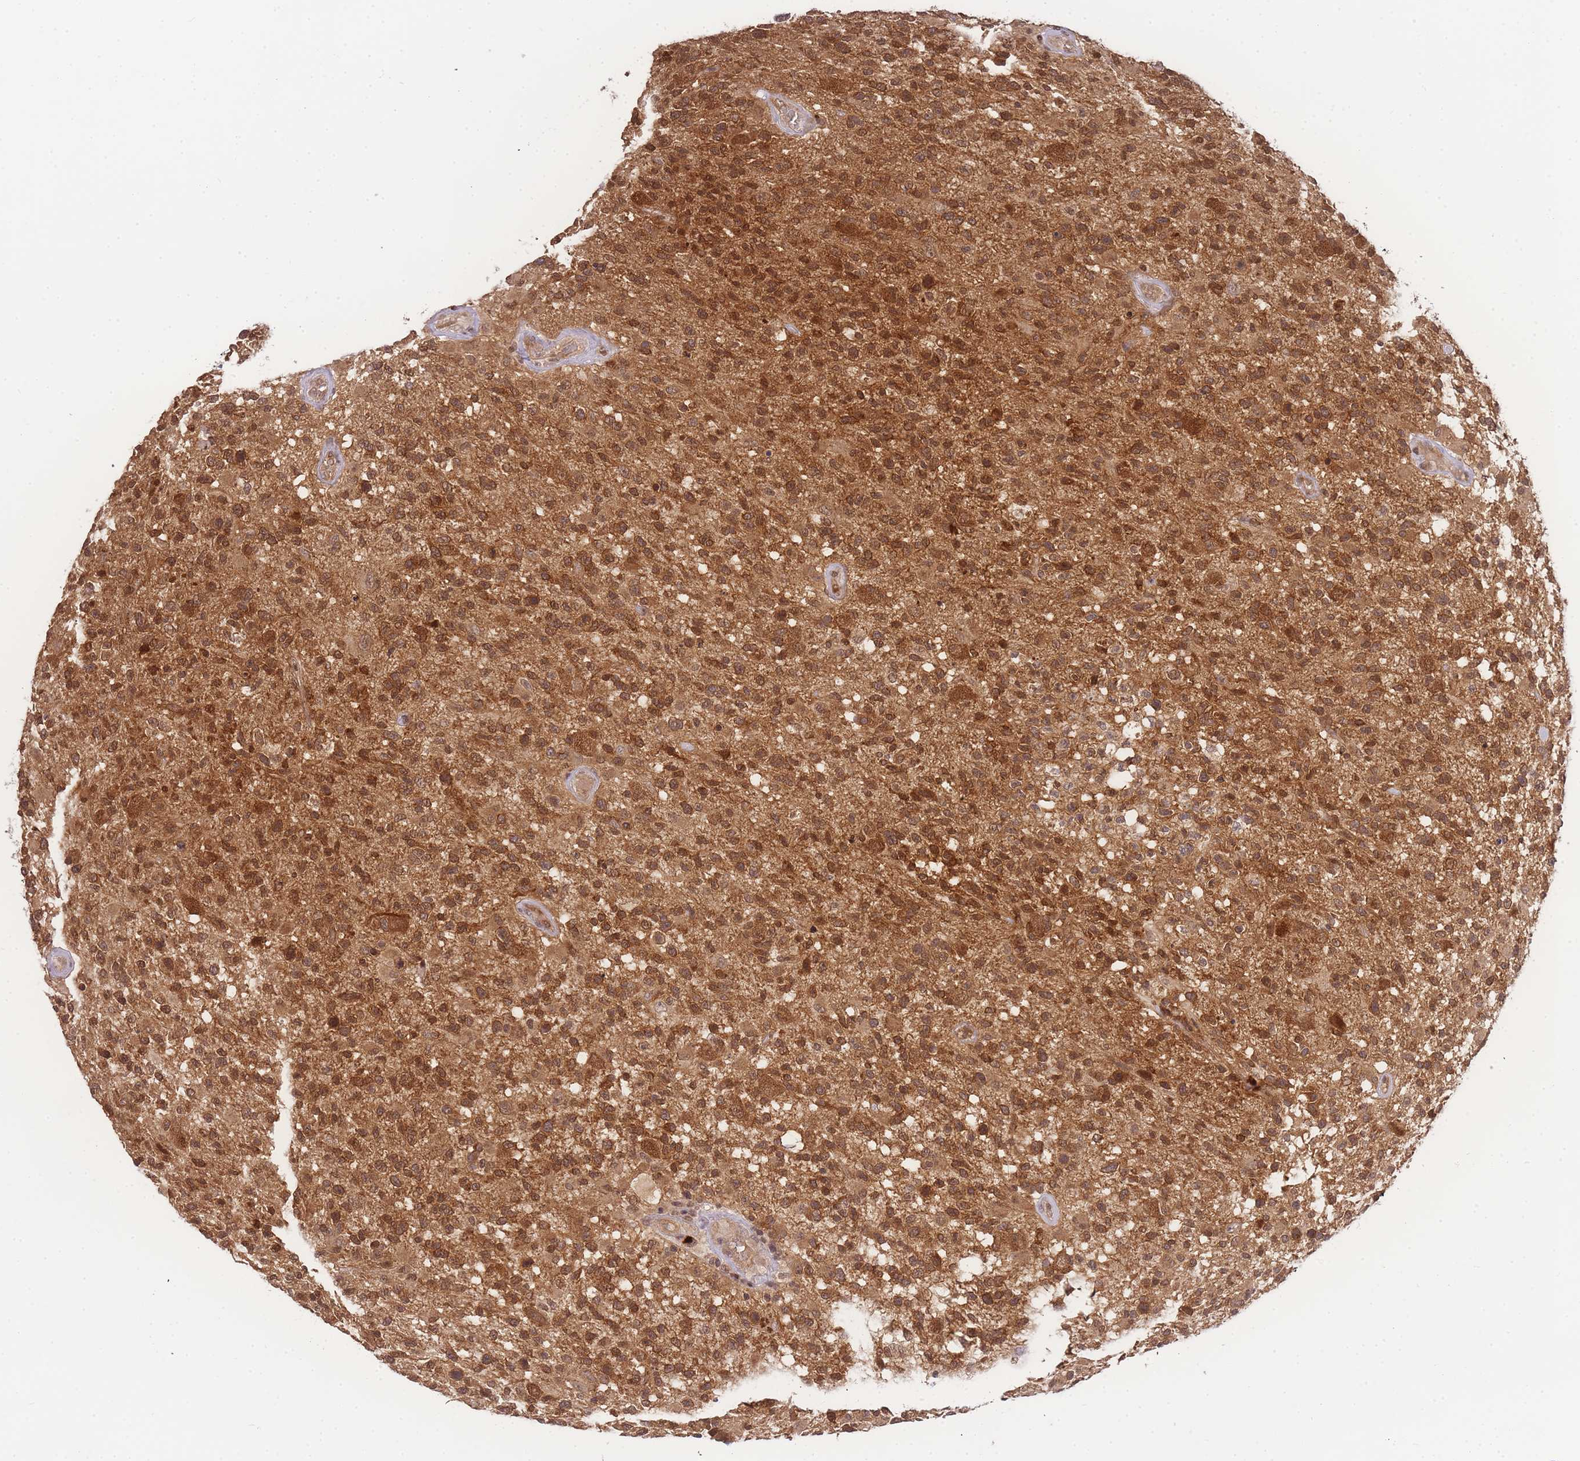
{"staining": {"intensity": "strong", "quantity": ">75%", "location": "cytoplasmic/membranous,nuclear"}, "tissue": "glioma", "cell_type": "Tumor cells", "image_type": "cancer", "snomed": [{"axis": "morphology", "description": "Glioma, malignant, High grade"}, {"axis": "morphology", "description": "Glioblastoma, NOS"}, {"axis": "topography", "description": "Brain"}], "caption": "IHC (DAB (3,3'-diaminobenzidine)) staining of glioma demonstrates strong cytoplasmic/membranous and nuclear protein staining in about >75% of tumor cells. (brown staining indicates protein expression, while blue staining denotes nuclei).", "gene": "KIAA1191", "patient": {"sex": "male", "age": 60}}